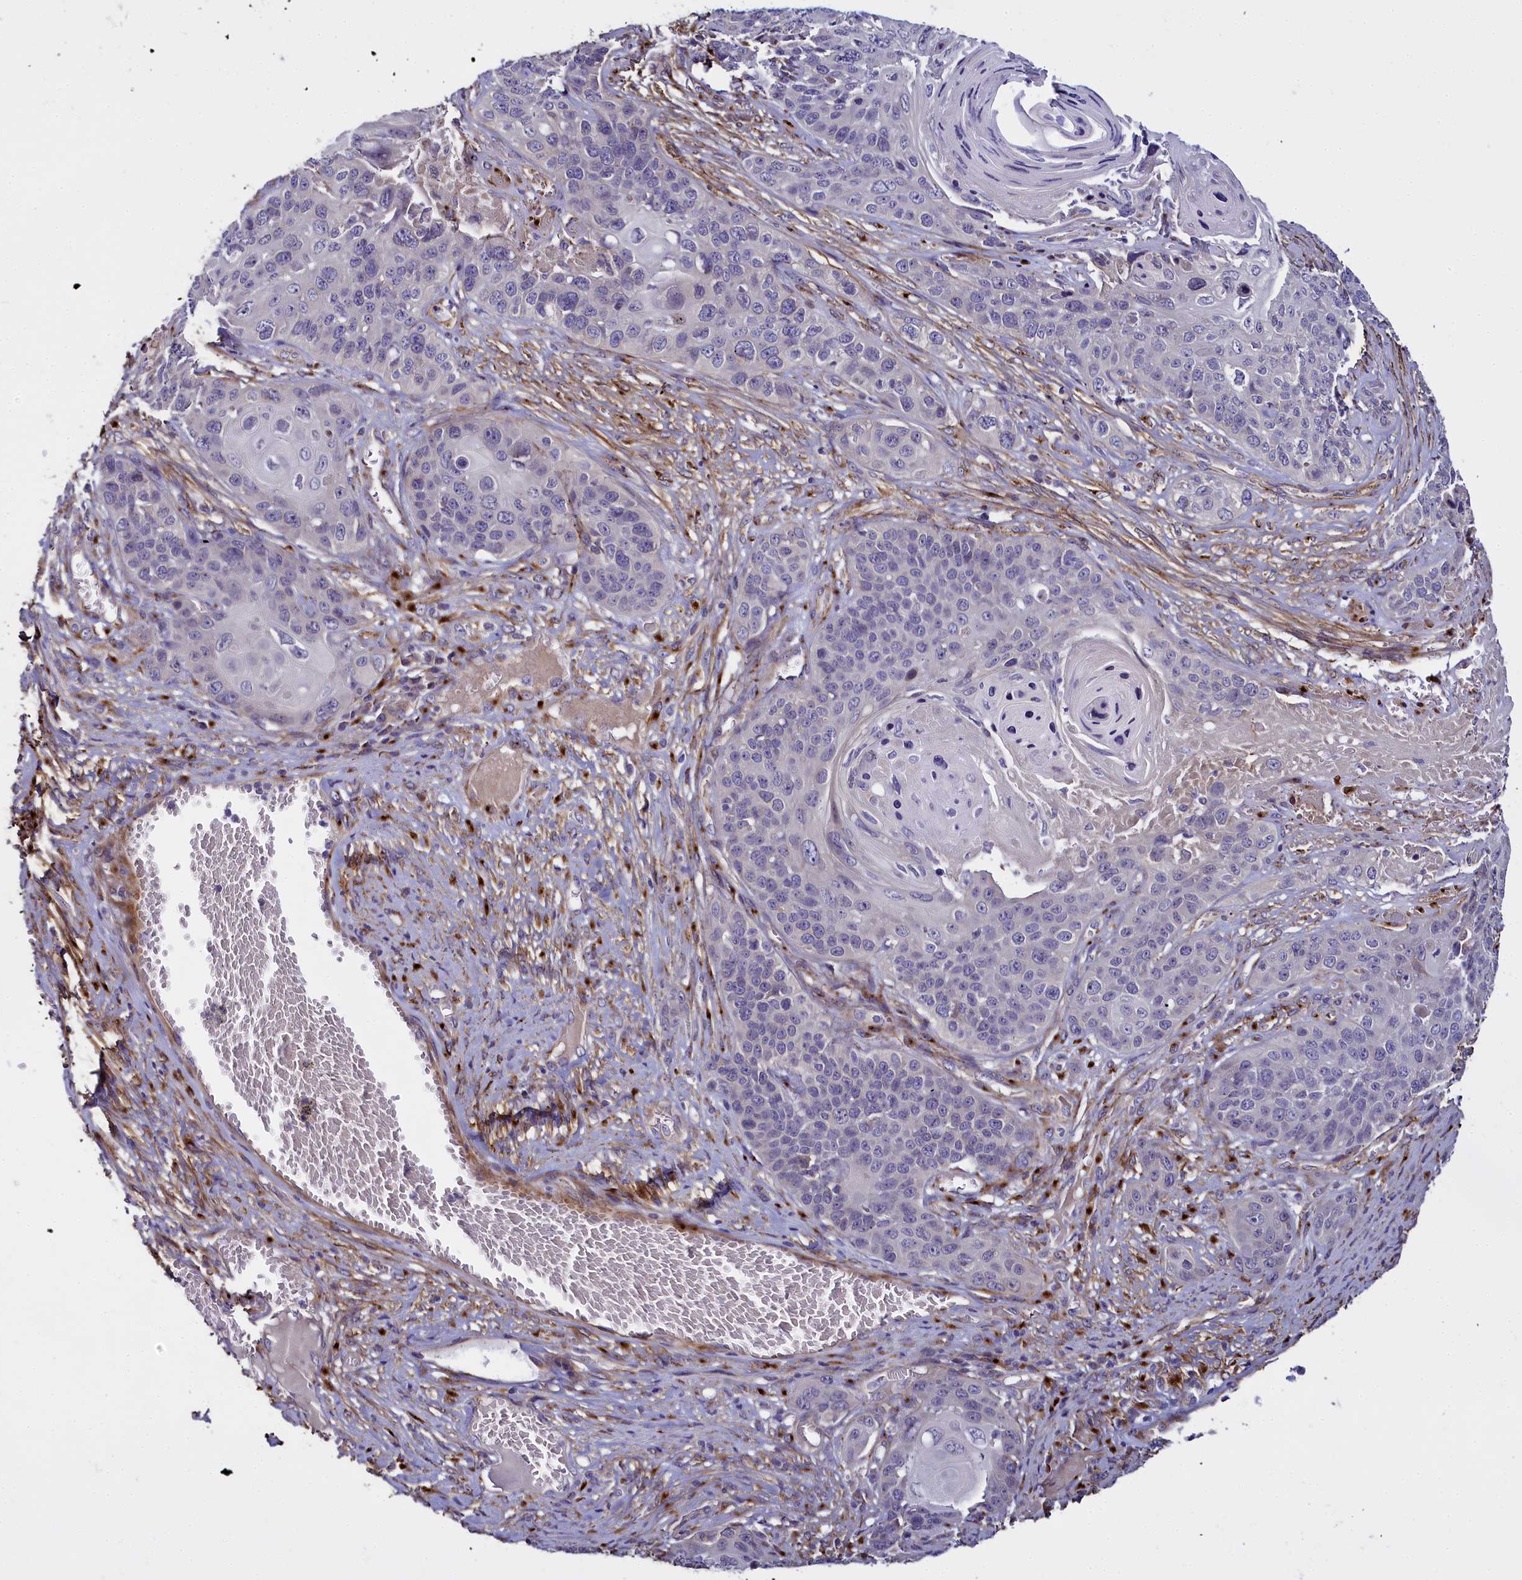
{"staining": {"intensity": "negative", "quantity": "none", "location": "none"}, "tissue": "skin cancer", "cell_type": "Tumor cells", "image_type": "cancer", "snomed": [{"axis": "morphology", "description": "Squamous cell carcinoma, NOS"}, {"axis": "topography", "description": "Skin"}], "caption": "Micrograph shows no protein expression in tumor cells of skin squamous cell carcinoma tissue.", "gene": "MRC2", "patient": {"sex": "male", "age": 55}}